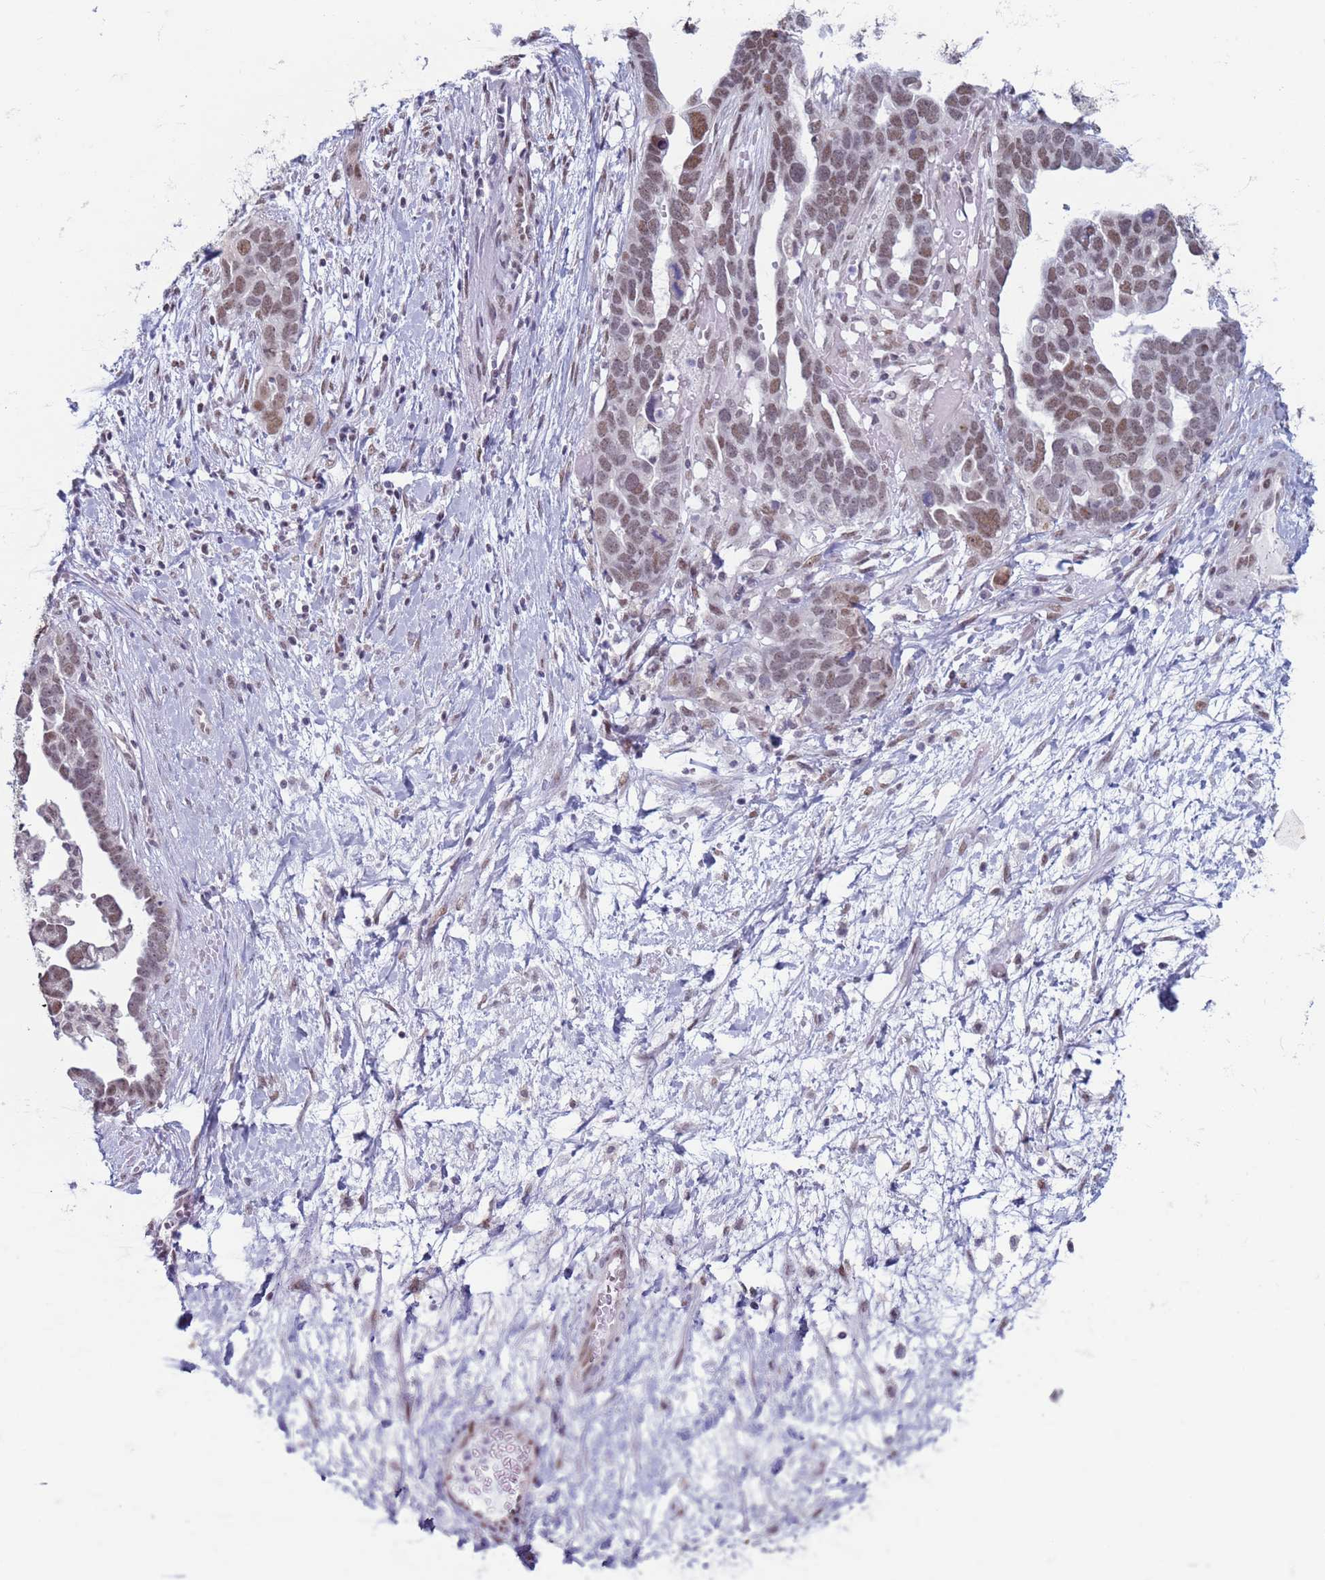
{"staining": {"intensity": "moderate", "quantity": ">75%", "location": "nuclear"}, "tissue": "ovarian cancer", "cell_type": "Tumor cells", "image_type": "cancer", "snomed": [{"axis": "morphology", "description": "Cystadenocarcinoma, serous, NOS"}, {"axis": "topography", "description": "Ovary"}], "caption": "Immunohistochemical staining of ovarian serous cystadenocarcinoma displays moderate nuclear protein positivity in approximately >75% of tumor cells.", "gene": "SAE1", "patient": {"sex": "female", "age": 54}}